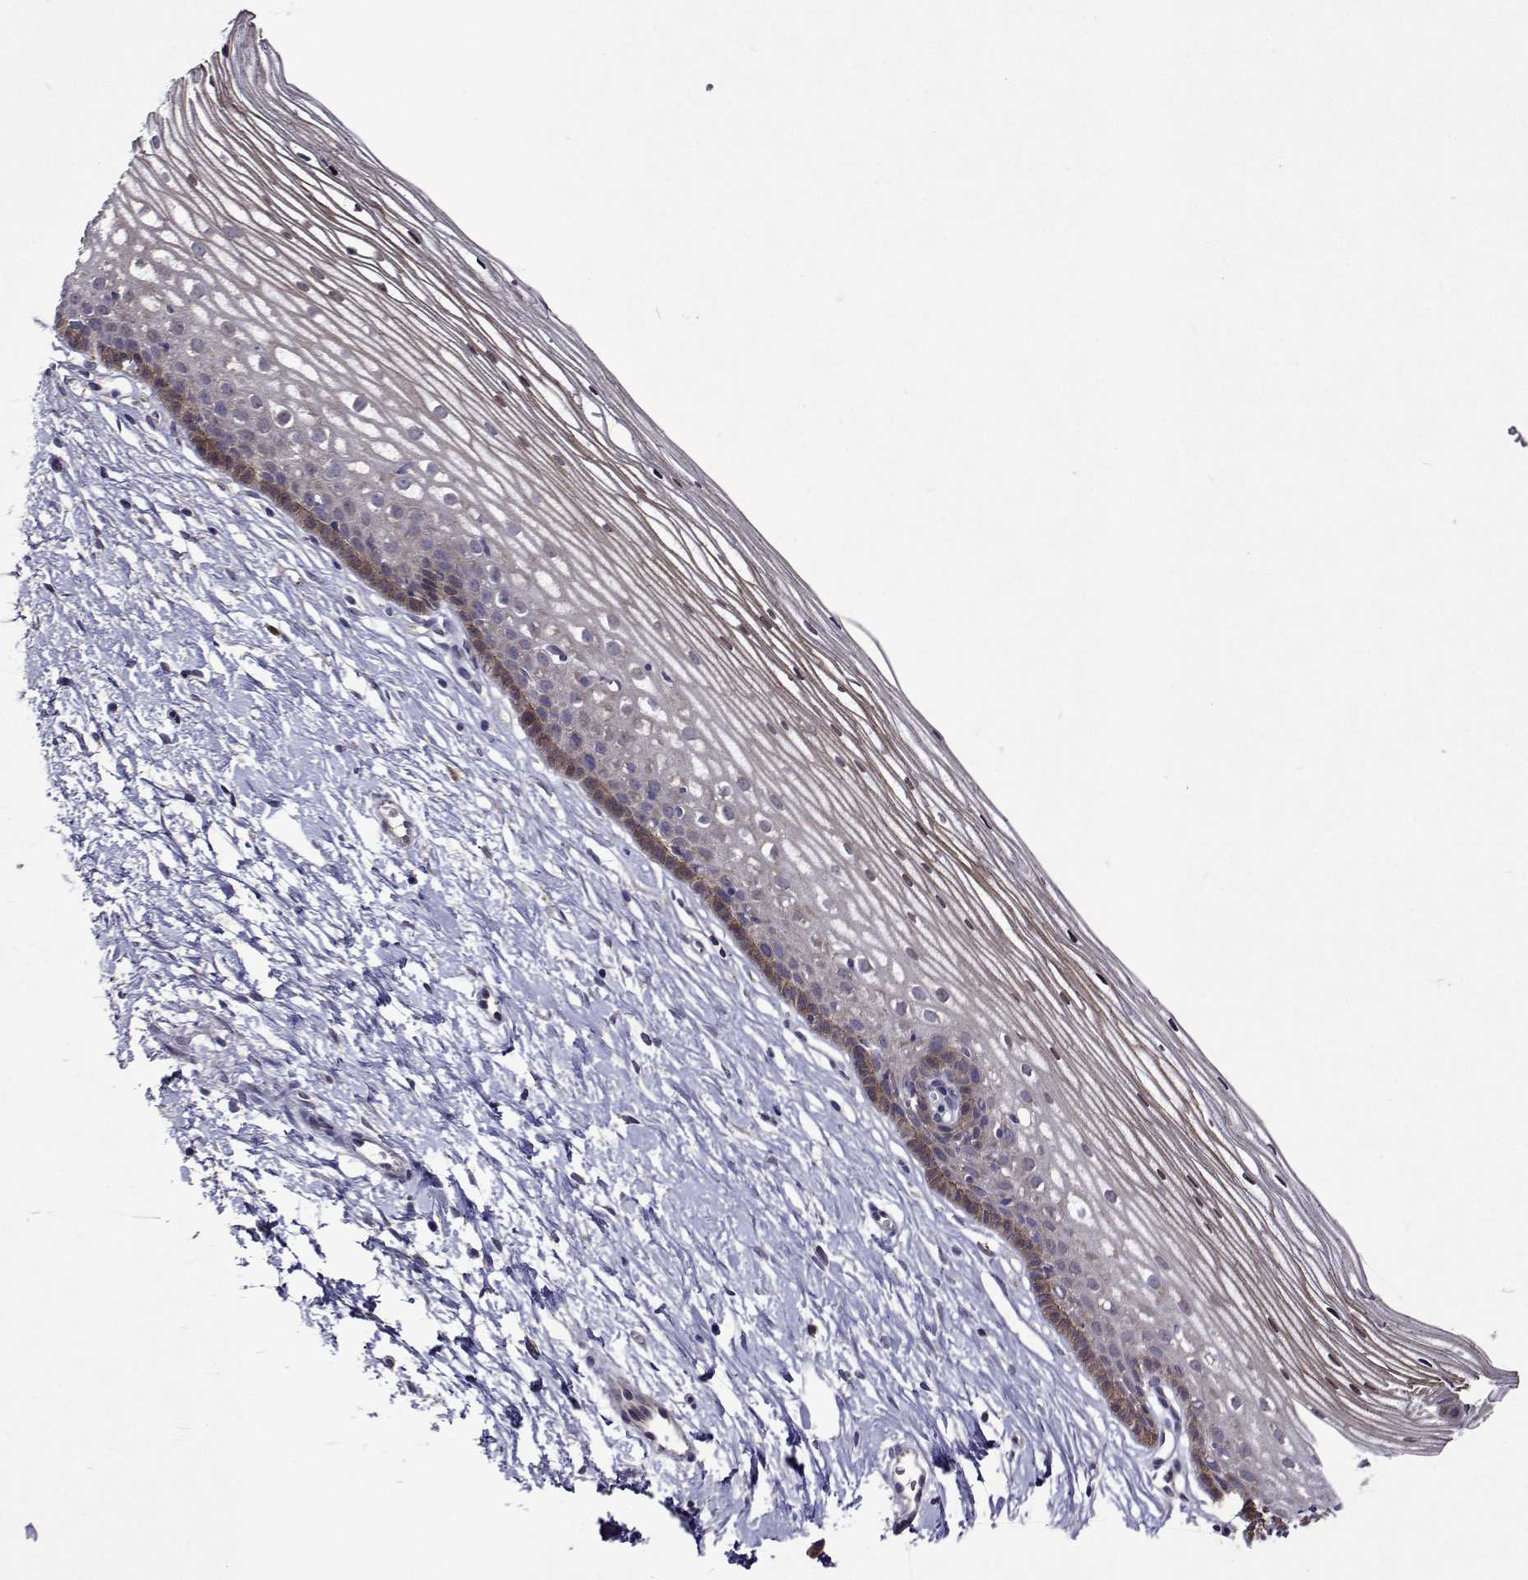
{"staining": {"intensity": "negative", "quantity": "none", "location": "none"}, "tissue": "cervix", "cell_type": "Glandular cells", "image_type": "normal", "snomed": [{"axis": "morphology", "description": "Normal tissue, NOS"}, {"axis": "topography", "description": "Cervix"}], "caption": "A high-resolution photomicrograph shows immunohistochemistry staining of benign cervix, which demonstrates no significant expression in glandular cells. (Immunohistochemistry (ihc), brightfield microscopy, high magnification).", "gene": "TARBP2", "patient": {"sex": "female", "age": 40}}